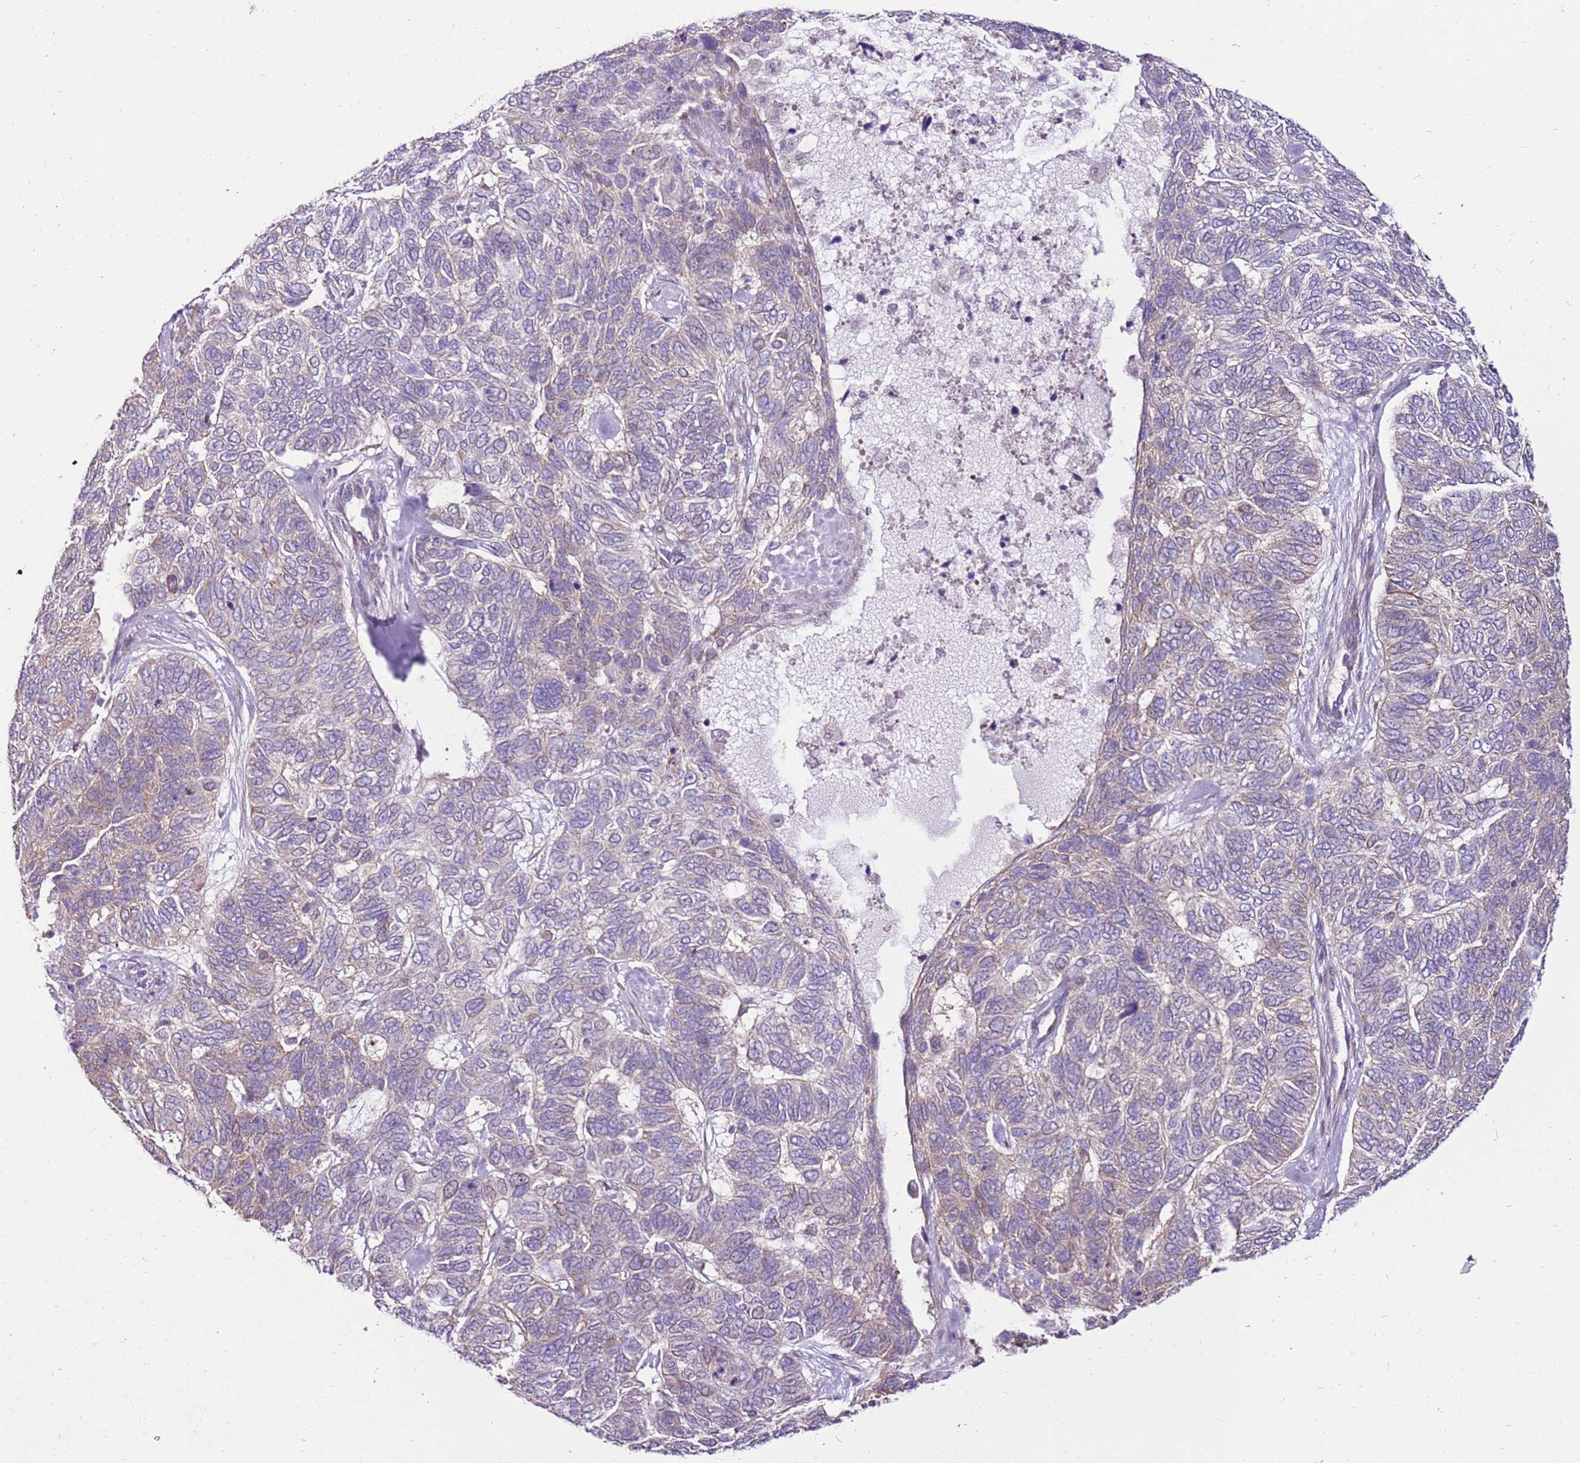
{"staining": {"intensity": "weak", "quantity": "<25%", "location": "cytoplasmic/membranous"}, "tissue": "skin cancer", "cell_type": "Tumor cells", "image_type": "cancer", "snomed": [{"axis": "morphology", "description": "Basal cell carcinoma"}, {"axis": "topography", "description": "Skin"}], "caption": "High magnification brightfield microscopy of basal cell carcinoma (skin) stained with DAB (3,3'-diaminobenzidine) (brown) and counterstained with hematoxylin (blue): tumor cells show no significant positivity.", "gene": "SLC38A5", "patient": {"sex": "female", "age": 65}}